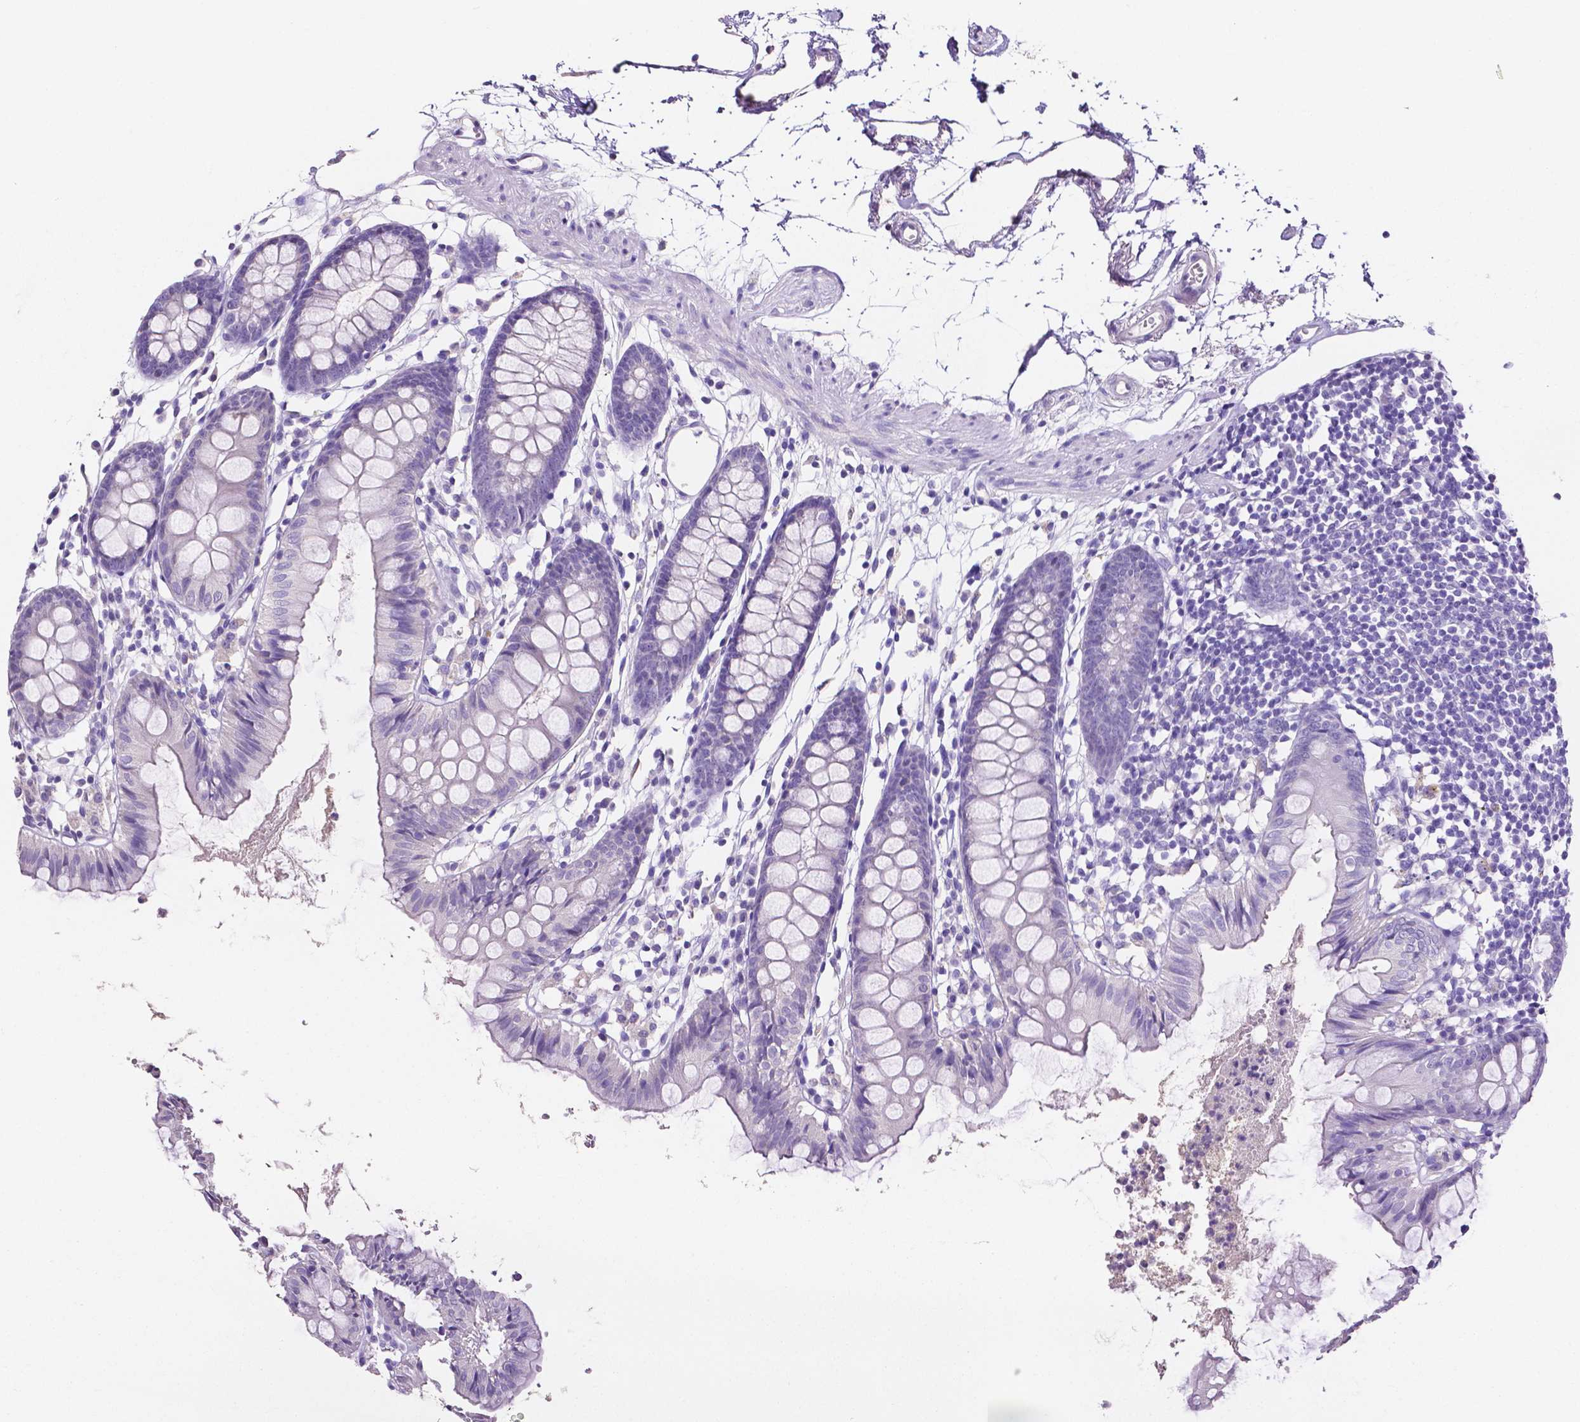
{"staining": {"intensity": "negative", "quantity": "none", "location": "none"}, "tissue": "colon", "cell_type": "Endothelial cells", "image_type": "normal", "snomed": [{"axis": "morphology", "description": "Normal tissue, NOS"}, {"axis": "topography", "description": "Colon"}], "caption": "Image shows no significant protein staining in endothelial cells of normal colon. Nuclei are stained in blue.", "gene": "SLC22A2", "patient": {"sex": "female", "age": 84}}